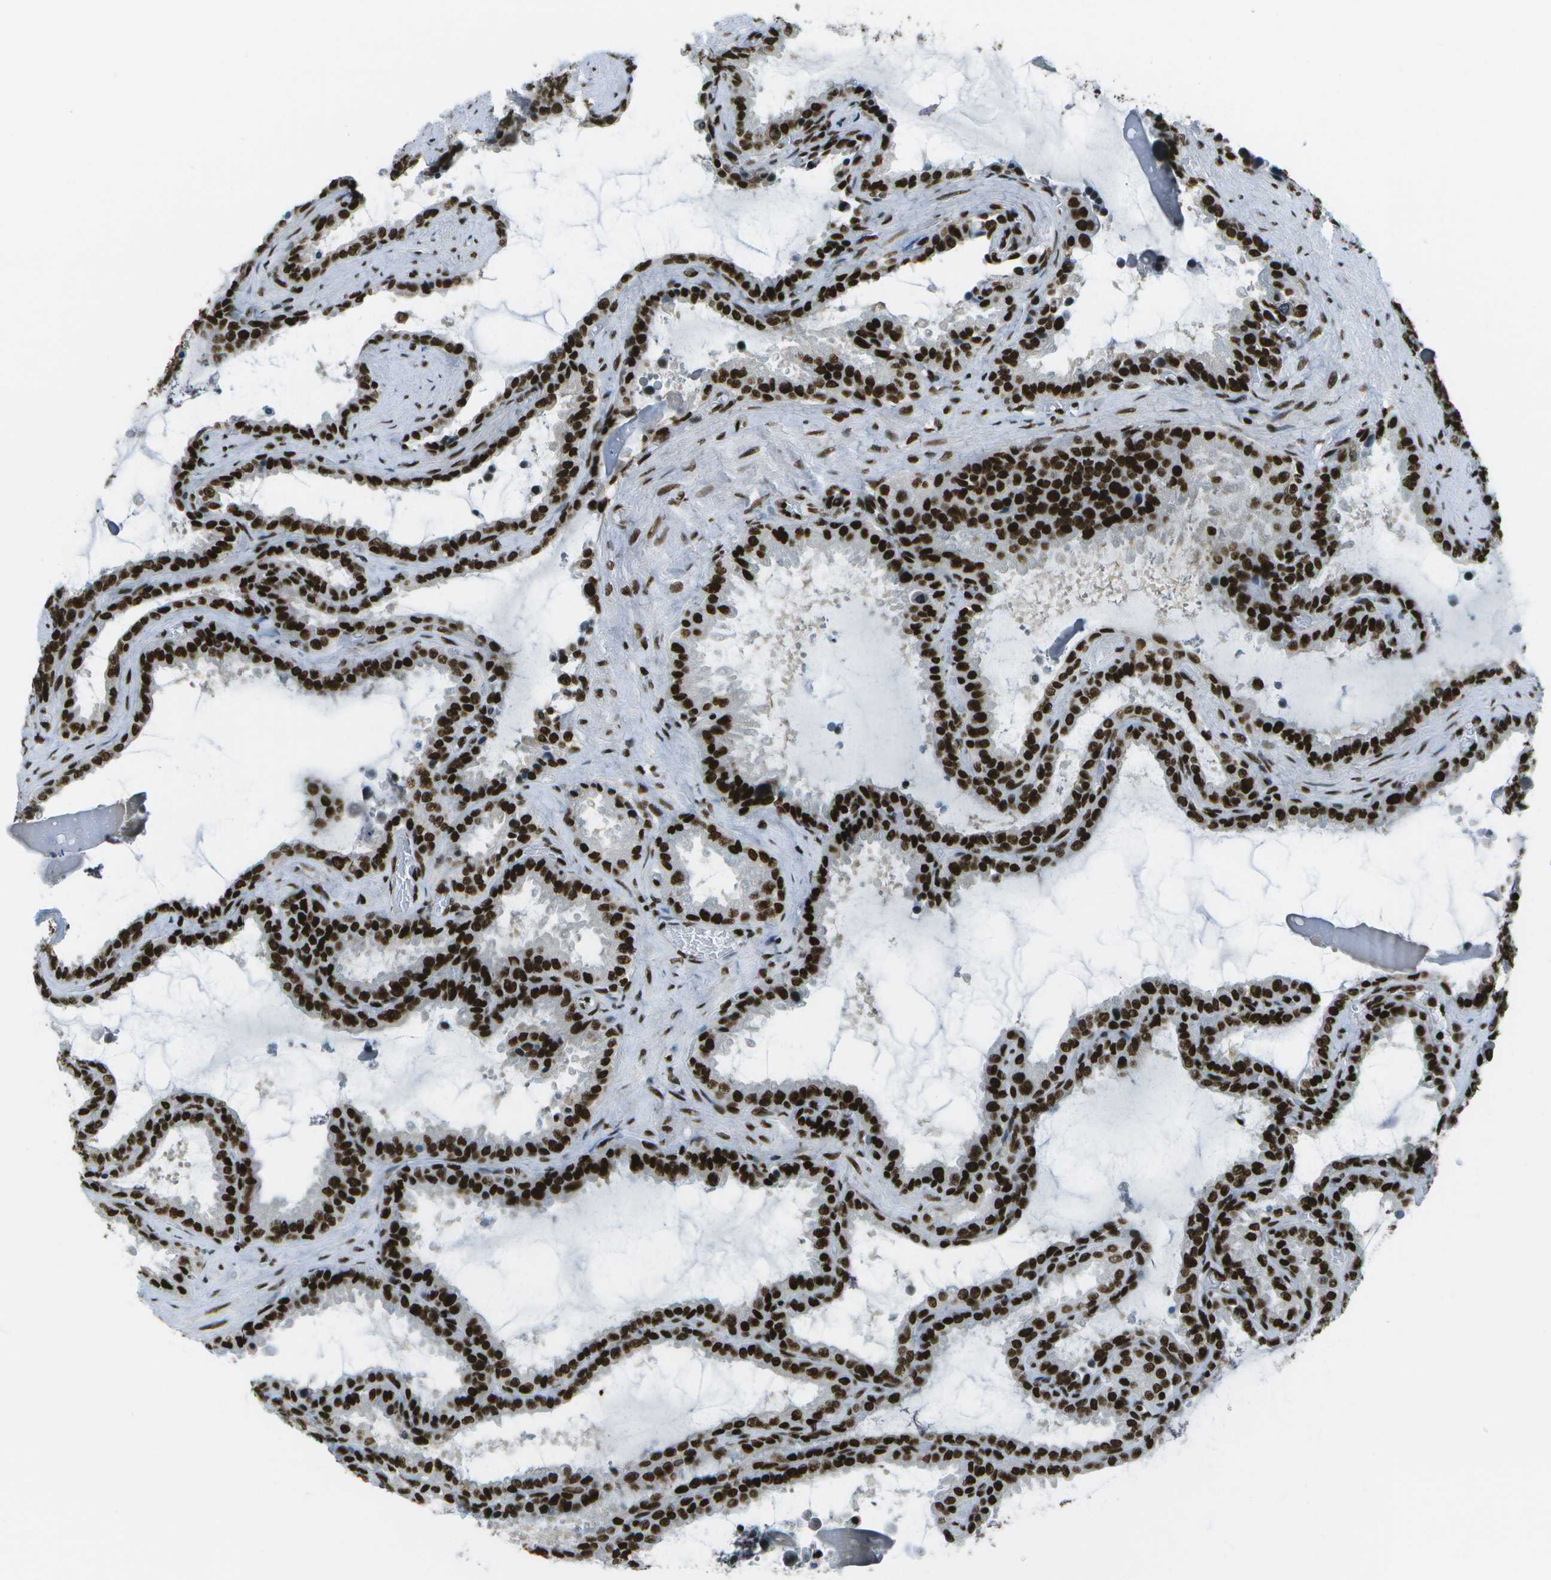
{"staining": {"intensity": "strong", "quantity": ">75%", "location": "nuclear"}, "tissue": "seminal vesicle", "cell_type": "Glandular cells", "image_type": "normal", "snomed": [{"axis": "morphology", "description": "Normal tissue, NOS"}, {"axis": "topography", "description": "Seminal veicle"}], "caption": "Protein expression analysis of benign seminal vesicle shows strong nuclear staining in approximately >75% of glandular cells. Immunohistochemistry stains the protein of interest in brown and the nuclei are stained blue.", "gene": "GLYR1", "patient": {"sex": "male", "age": 46}}